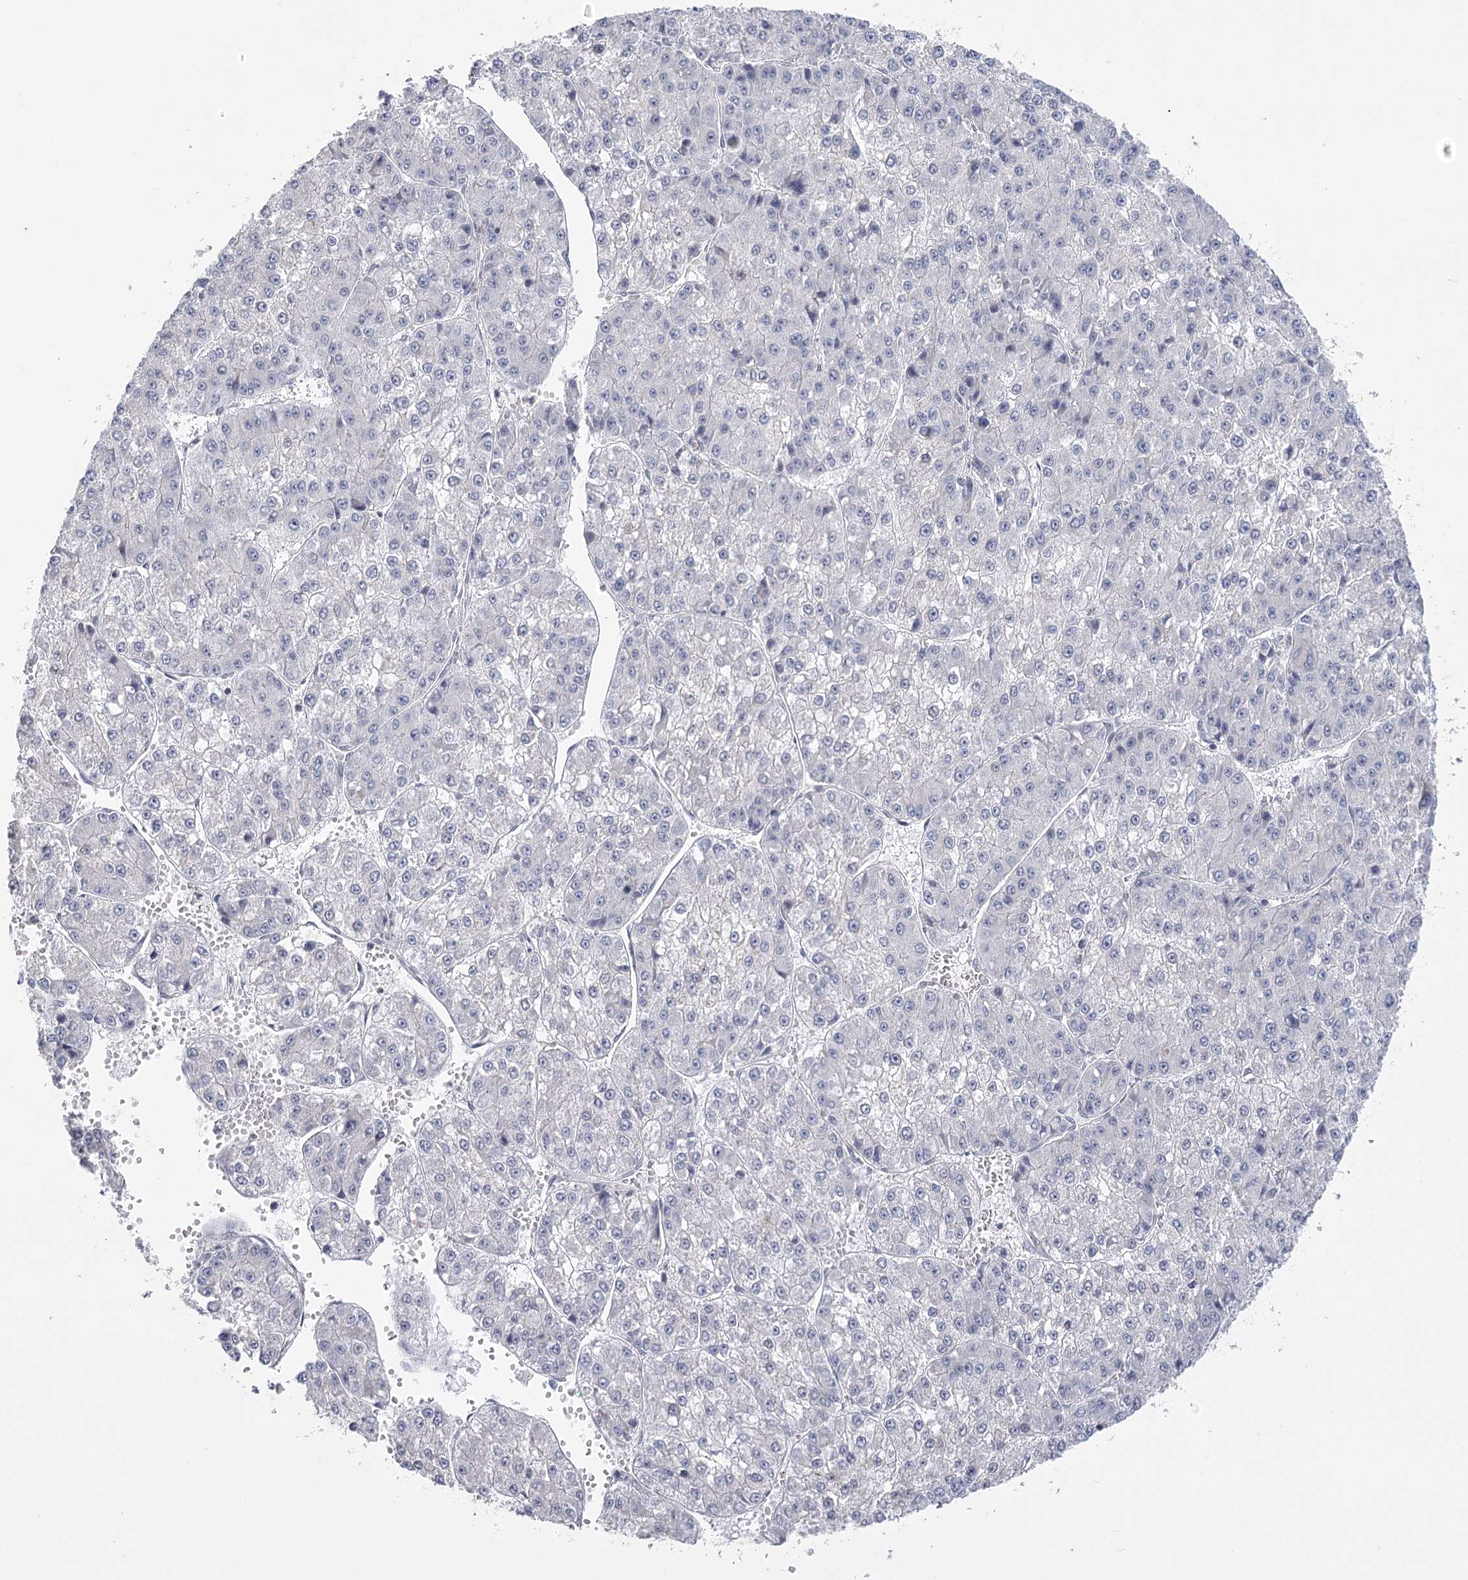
{"staining": {"intensity": "negative", "quantity": "none", "location": "none"}, "tissue": "liver cancer", "cell_type": "Tumor cells", "image_type": "cancer", "snomed": [{"axis": "morphology", "description": "Carcinoma, Hepatocellular, NOS"}, {"axis": "topography", "description": "Liver"}], "caption": "Immunohistochemical staining of liver cancer (hepatocellular carcinoma) displays no significant expression in tumor cells.", "gene": "FAM76B", "patient": {"sex": "female", "age": 73}}